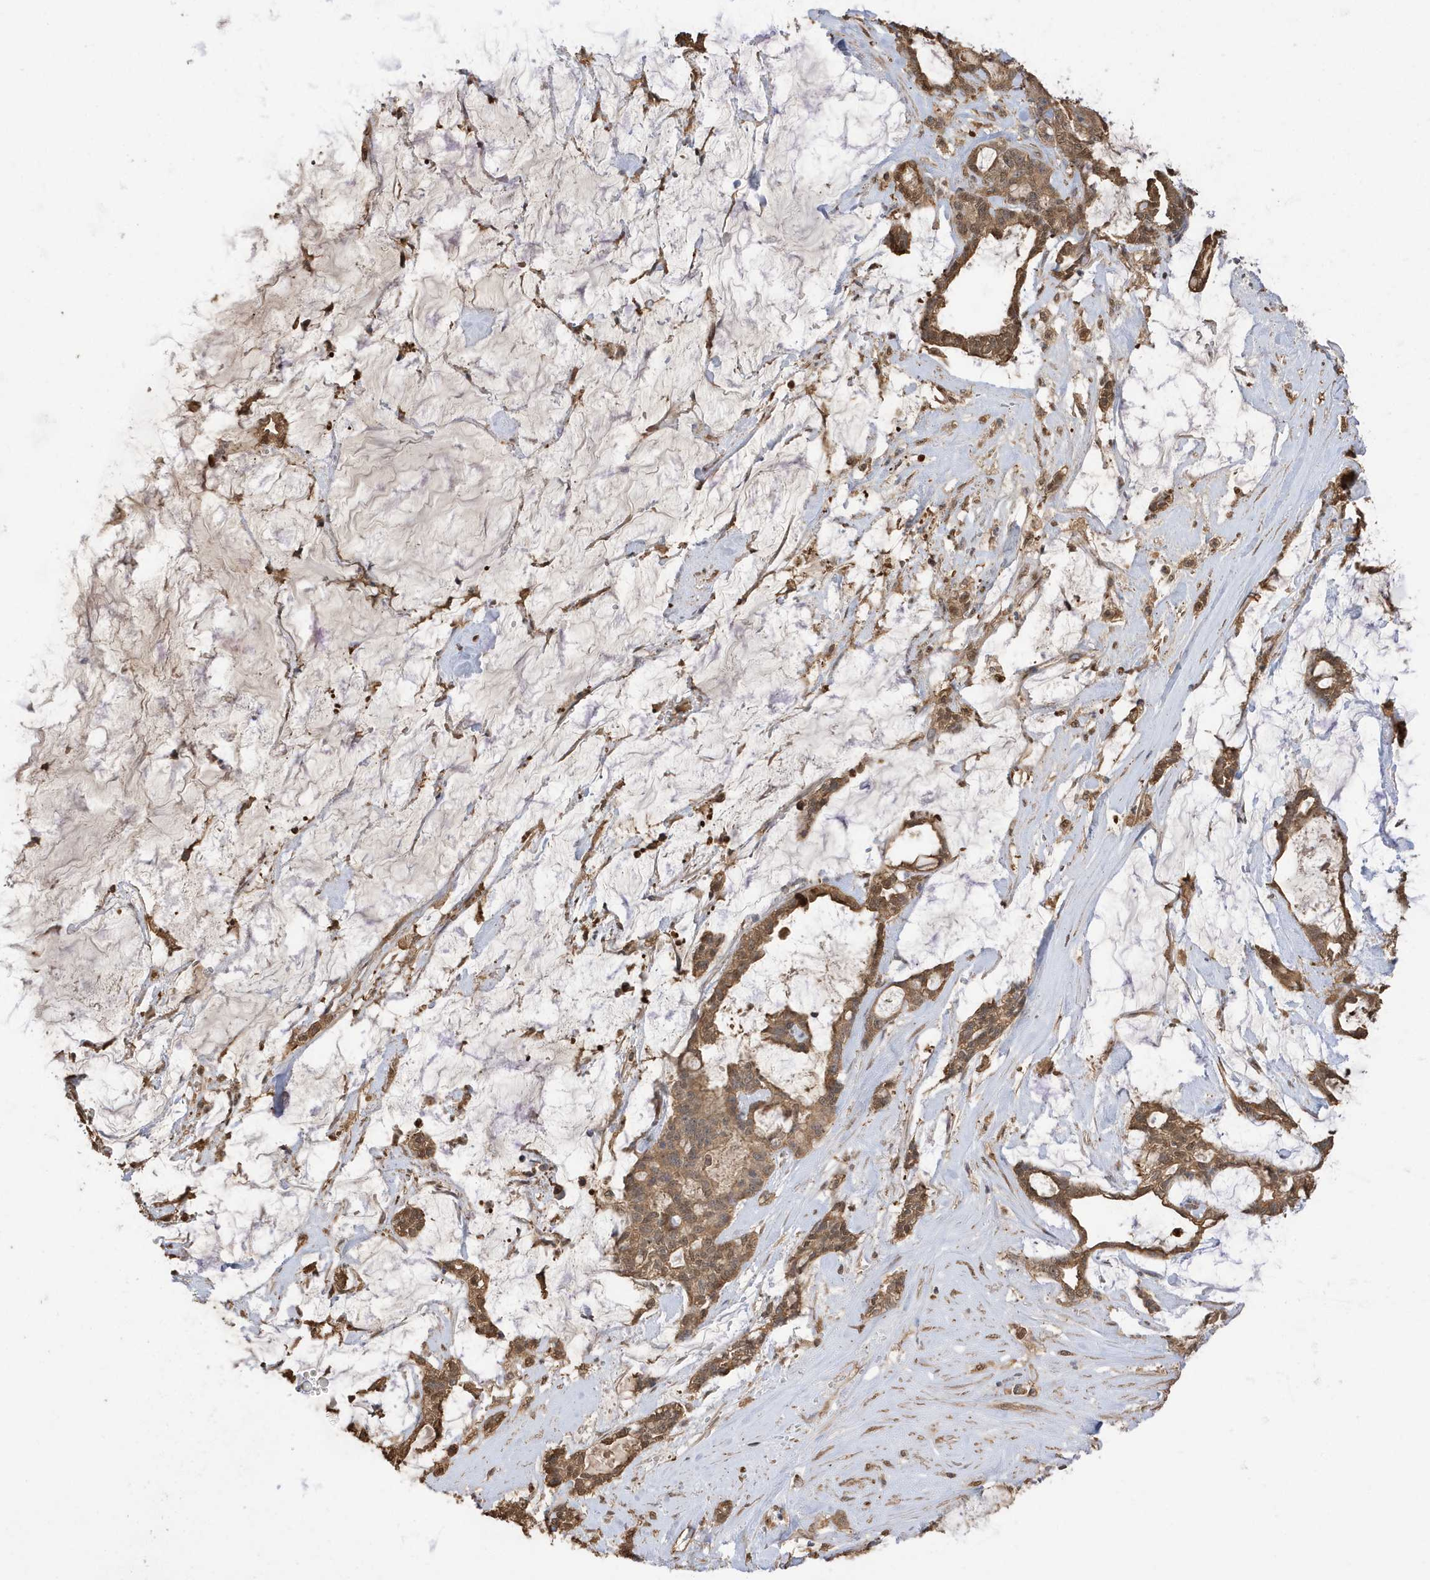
{"staining": {"intensity": "moderate", "quantity": ">75%", "location": "cytoplasmic/membranous"}, "tissue": "pancreatic cancer", "cell_type": "Tumor cells", "image_type": "cancer", "snomed": [{"axis": "morphology", "description": "Adenocarcinoma, NOS"}, {"axis": "topography", "description": "Pancreas"}], "caption": "Immunohistochemistry (IHC) of human pancreatic cancer demonstrates medium levels of moderate cytoplasmic/membranous expression in approximately >75% of tumor cells.", "gene": "AZI2", "patient": {"sex": "female", "age": 73}}